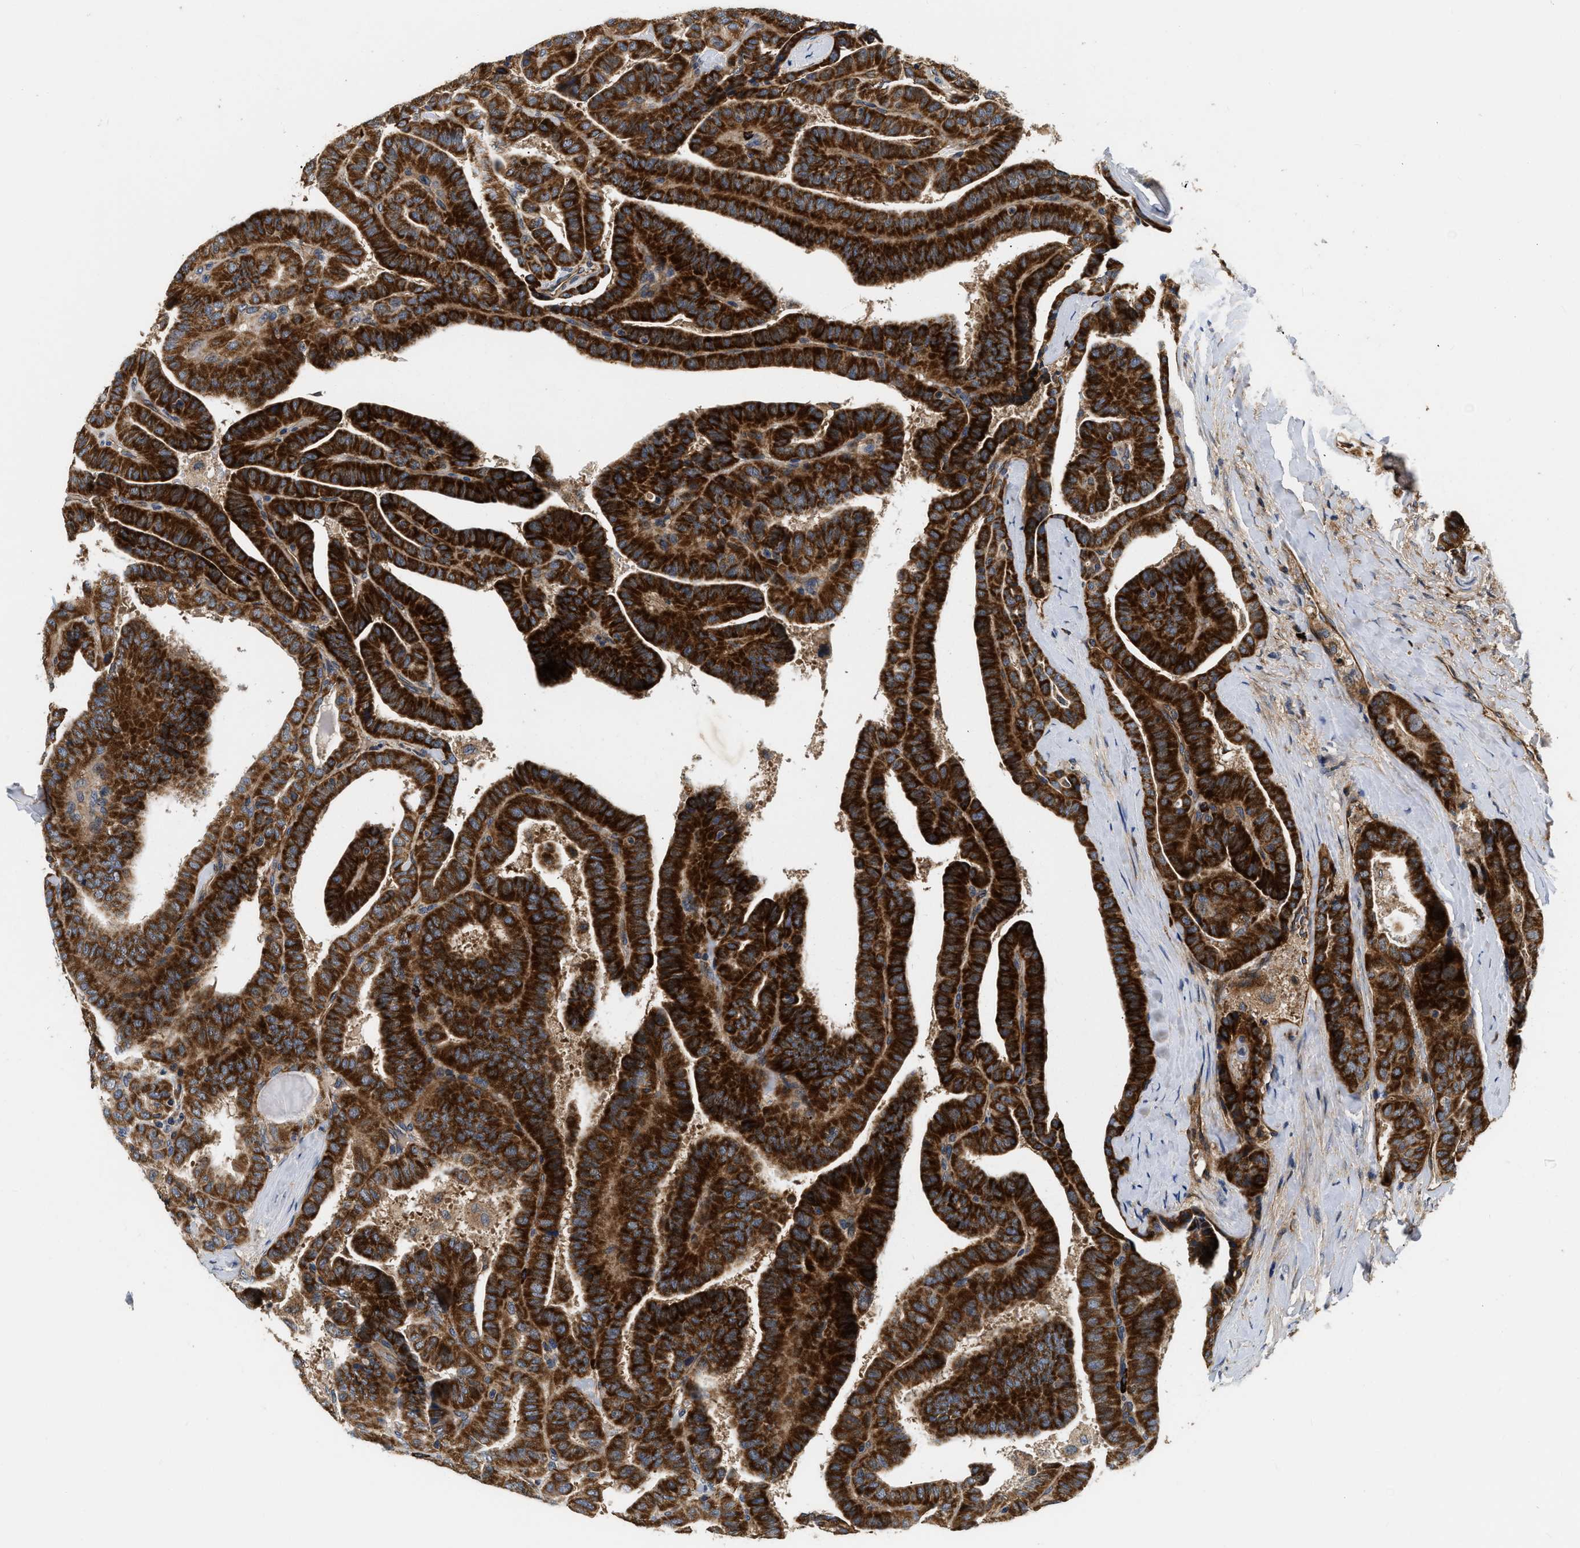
{"staining": {"intensity": "strong", "quantity": ">75%", "location": "cytoplasmic/membranous"}, "tissue": "thyroid cancer", "cell_type": "Tumor cells", "image_type": "cancer", "snomed": [{"axis": "morphology", "description": "Papillary adenocarcinoma, NOS"}, {"axis": "topography", "description": "Thyroid gland"}], "caption": "The immunohistochemical stain labels strong cytoplasmic/membranous expression in tumor cells of papillary adenocarcinoma (thyroid) tissue.", "gene": "NME6", "patient": {"sex": "male", "age": 77}}